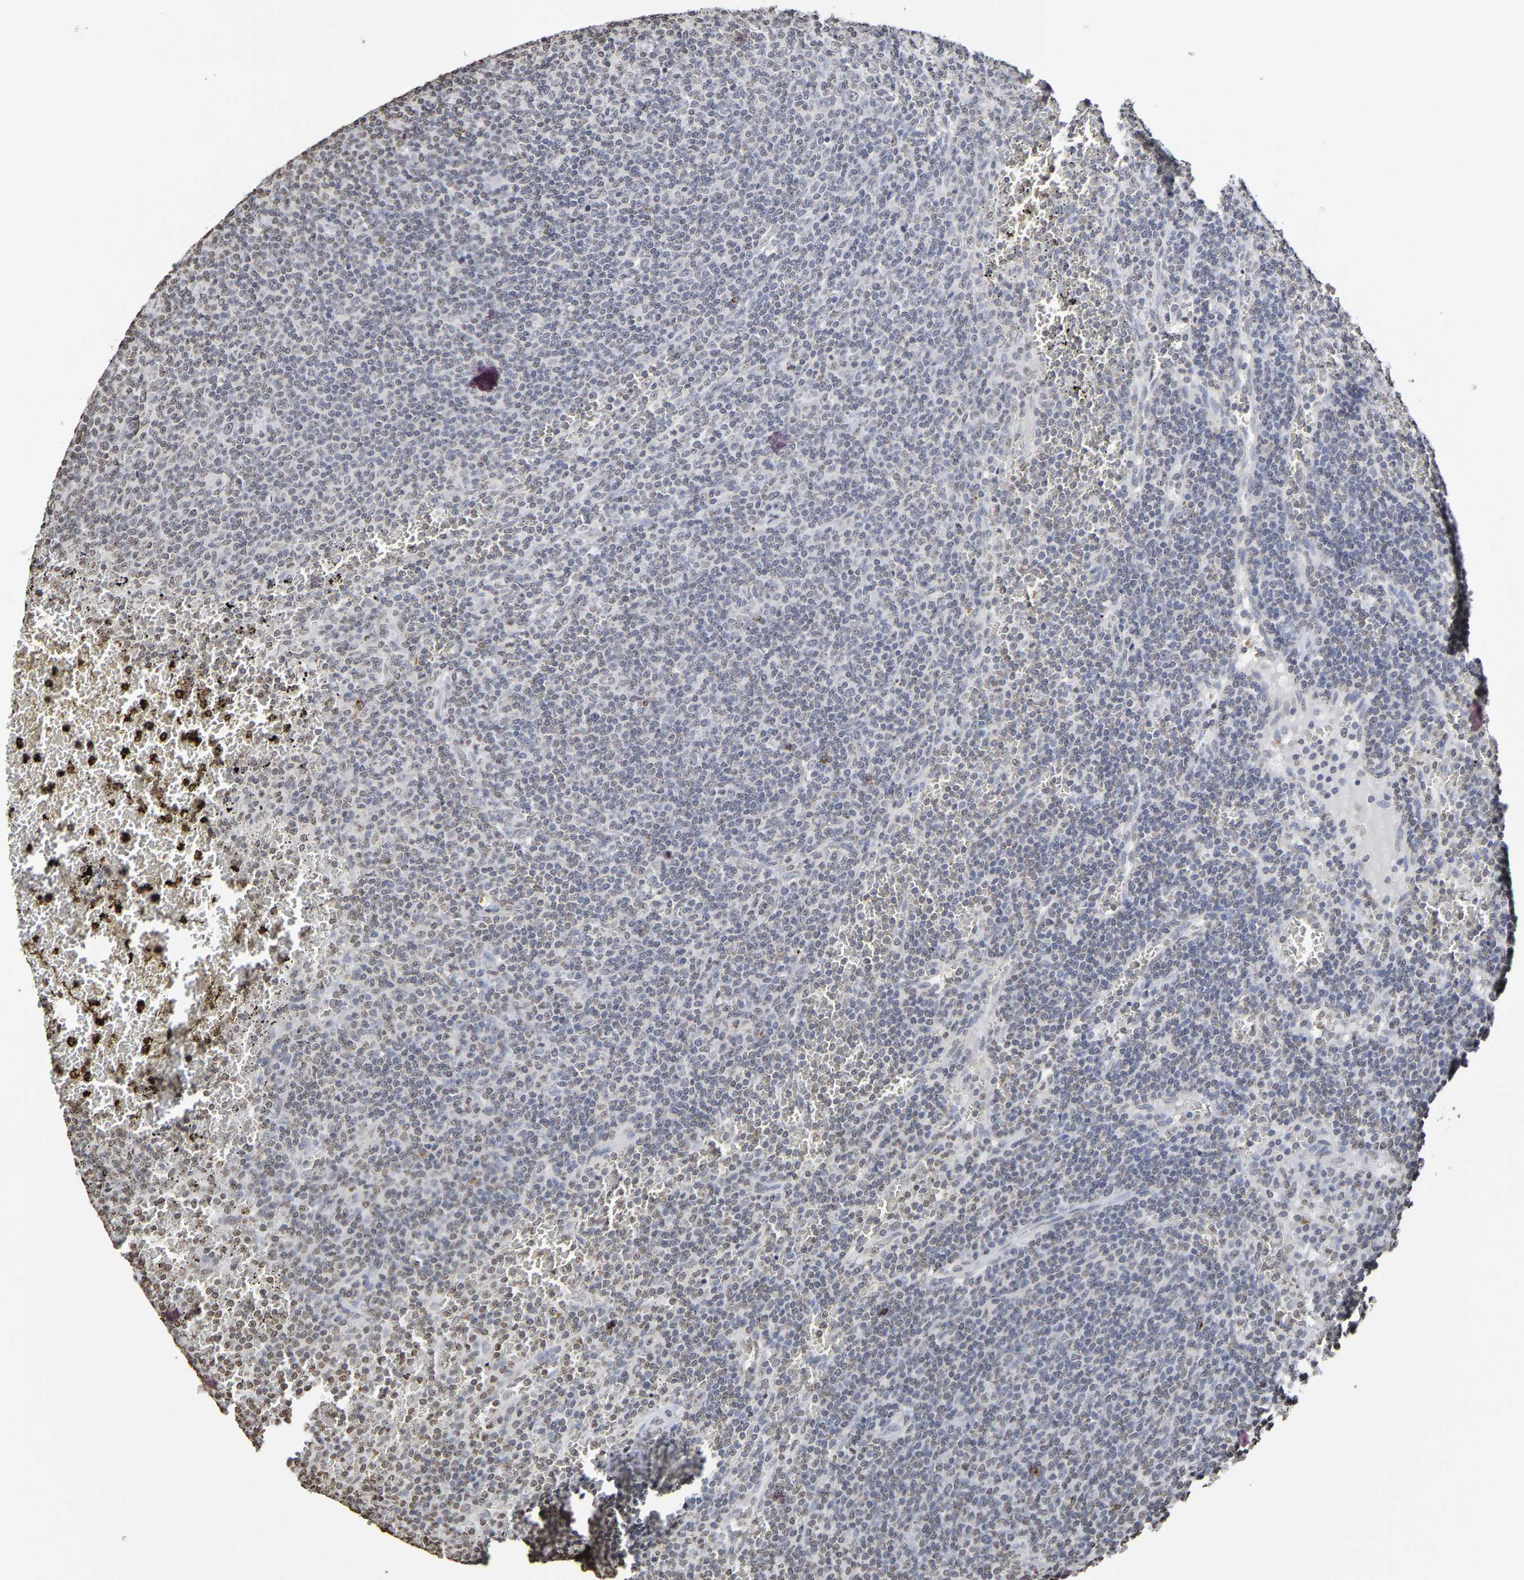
{"staining": {"intensity": "negative", "quantity": "none", "location": "none"}, "tissue": "lymphoma", "cell_type": "Tumor cells", "image_type": "cancer", "snomed": [{"axis": "morphology", "description": "Malignant lymphoma, non-Hodgkin's type, Low grade"}, {"axis": "topography", "description": "Spleen"}], "caption": "A photomicrograph of lymphoma stained for a protein exhibits no brown staining in tumor cells.", "gene": "ATF4", "patient": {"sex": "female", "age": 50}}